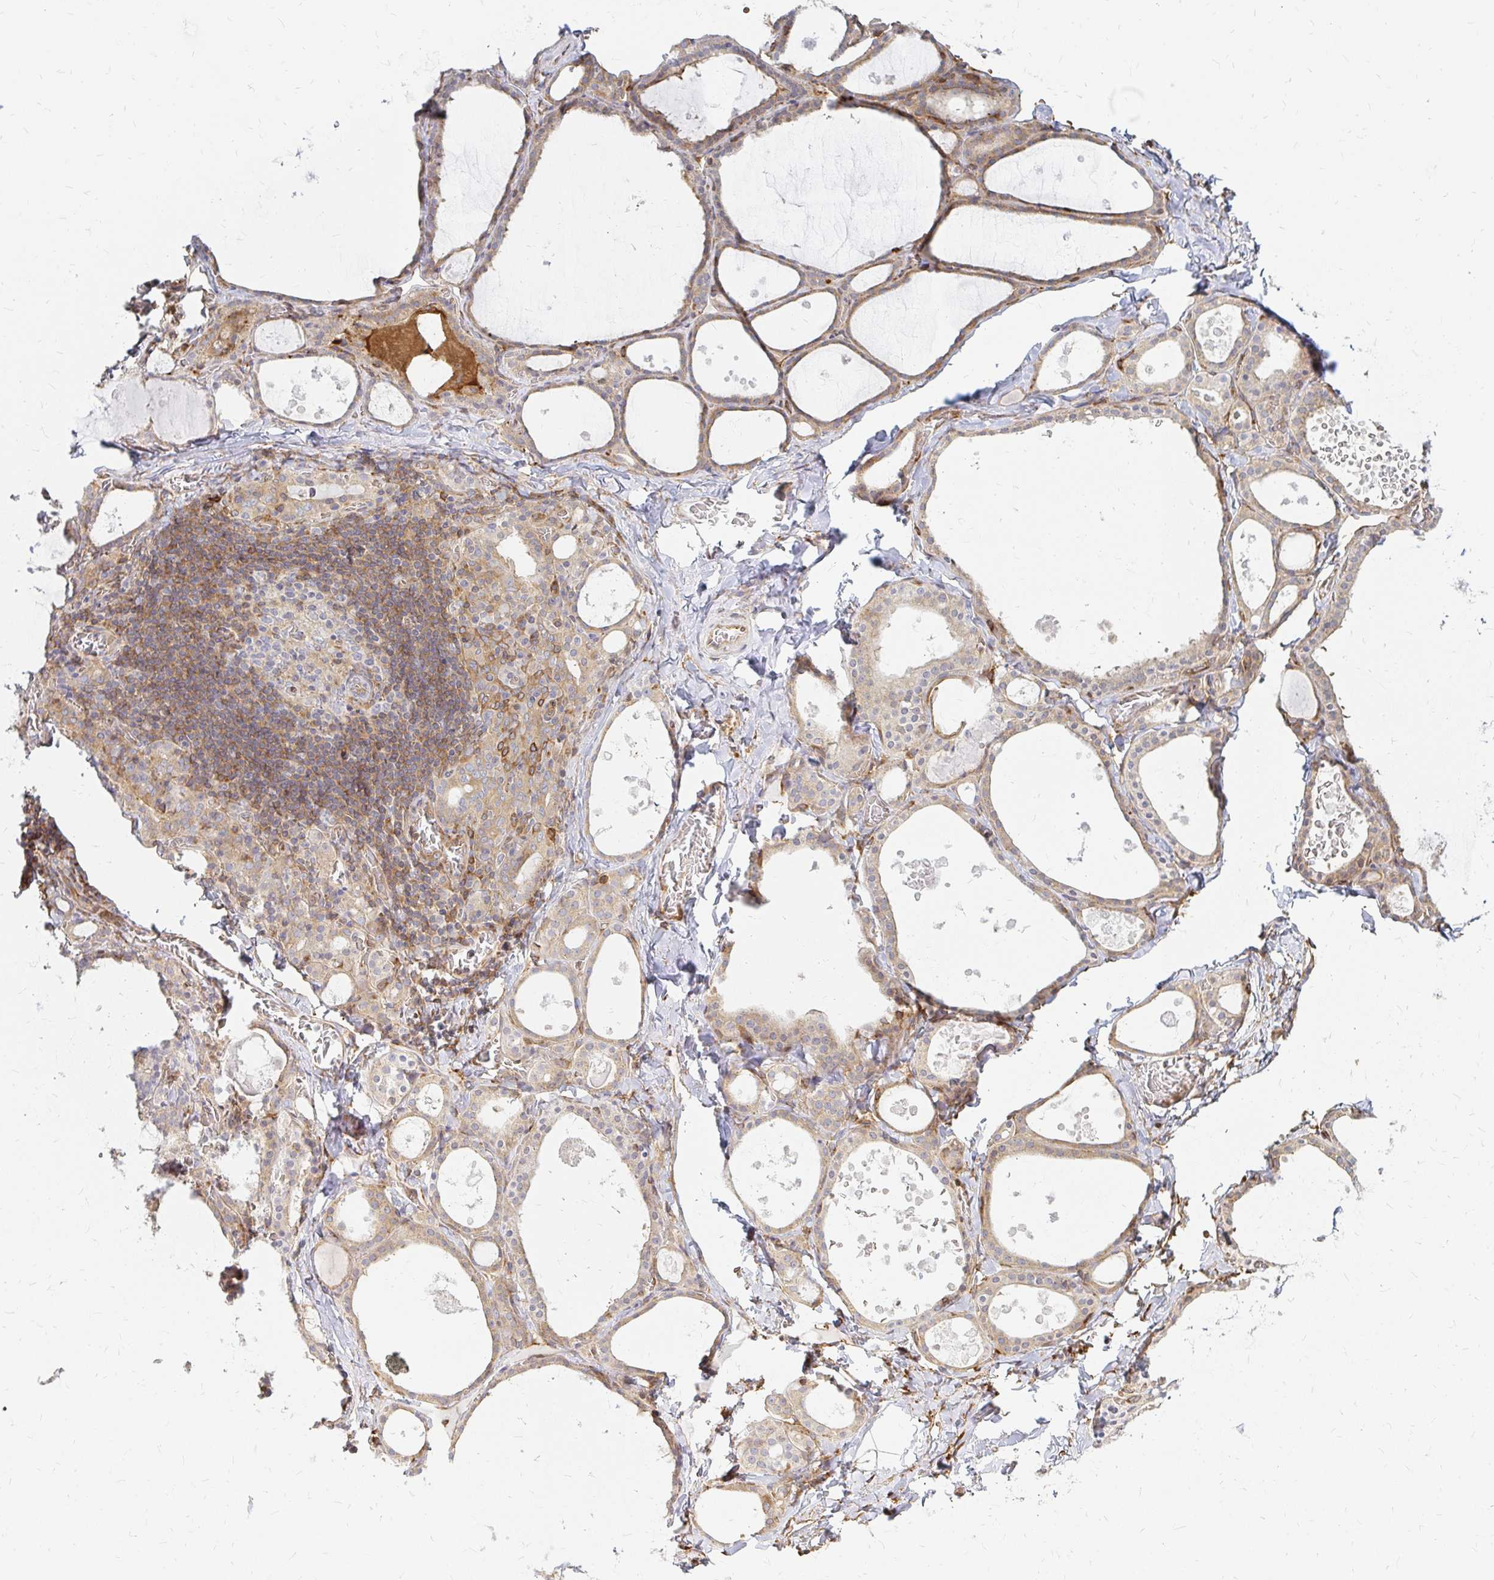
{"staining": {"intensity": "weak", "quantity": "25%-75%", "location": "cytoplasmic/membranous"}, "tissue": "thyroid gland", "cell_type": "Glandular cells", "image_type": "normal", "snomed": [{"axis": "morphology", "description": "Normal tissue, NOS"}, {"axis": "topography", "description": "Thyroid gland"}], "caption": "Protein staining of unremarkable thyroid gland shows weak cytoplasmic/membranous staining in approximately 25%-75% of glandular cells. The staining was performed using DAB, with brown indicating positive protein expression. Nuclei are stained blue with hematoxylin.", "gene": "CAST", "patient": {"sex": "male", "age": 56}}